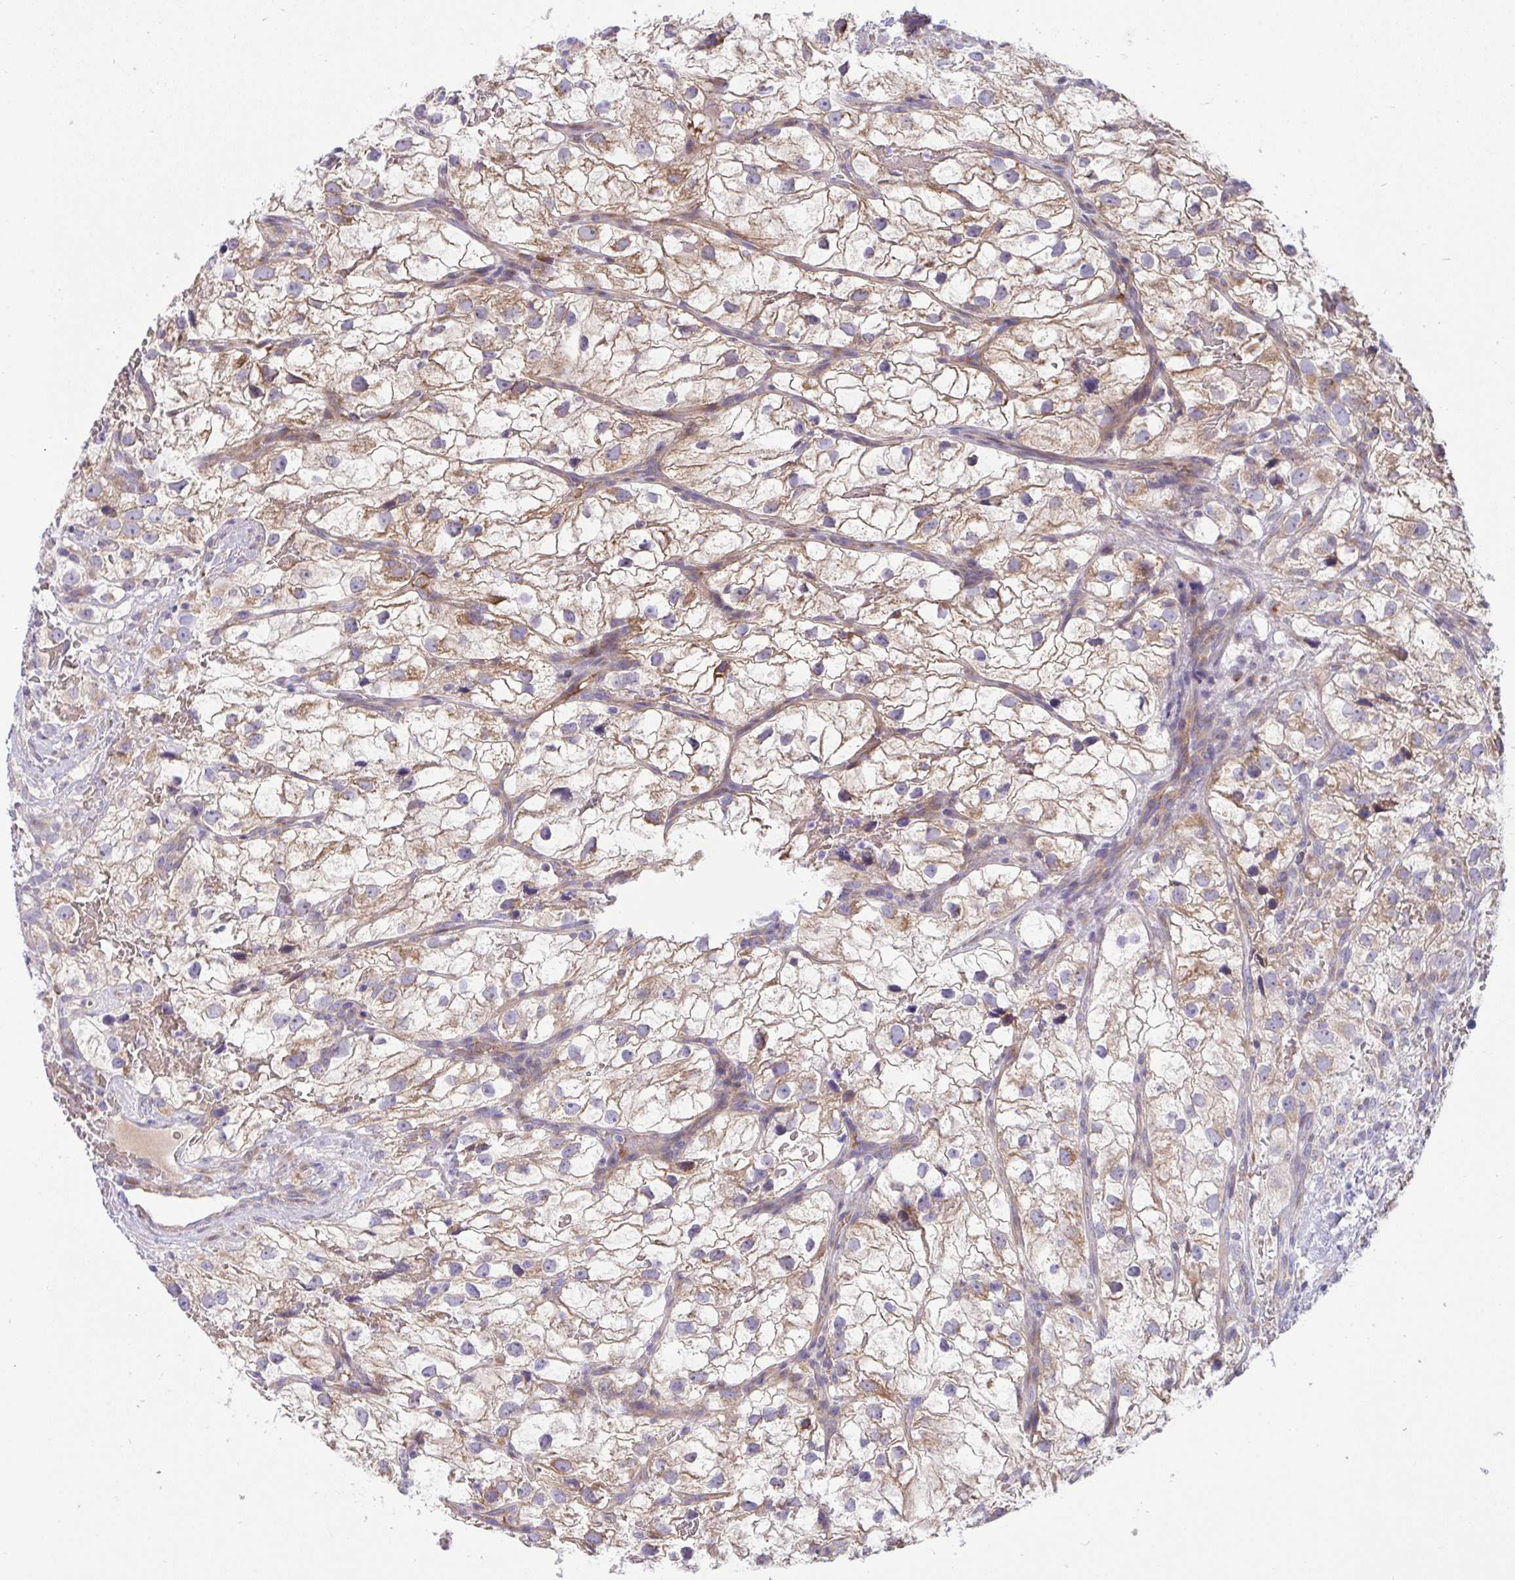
{"staining": {"intensity": "moderate", "quantity": ">75%", "location": "cytoplasmic/membranous"}, "tissue": "renal cancer", "cell_type": "Tumor cells", "image_type": "cancer", "snomed": [{"axis": "morphology", "description": "Adenocarcinoma, NOS"}, {"axis": "topography", "description": "Kidney"}], "caption": "Immunohistochemical staining of renal adenocarcinoma exhibits medium levels of moderate cytoplasmic/membranous positivity in about >75% of tumor cells.", "gene": "NTN1", "patient": {"sex": "male", "age": 59}}